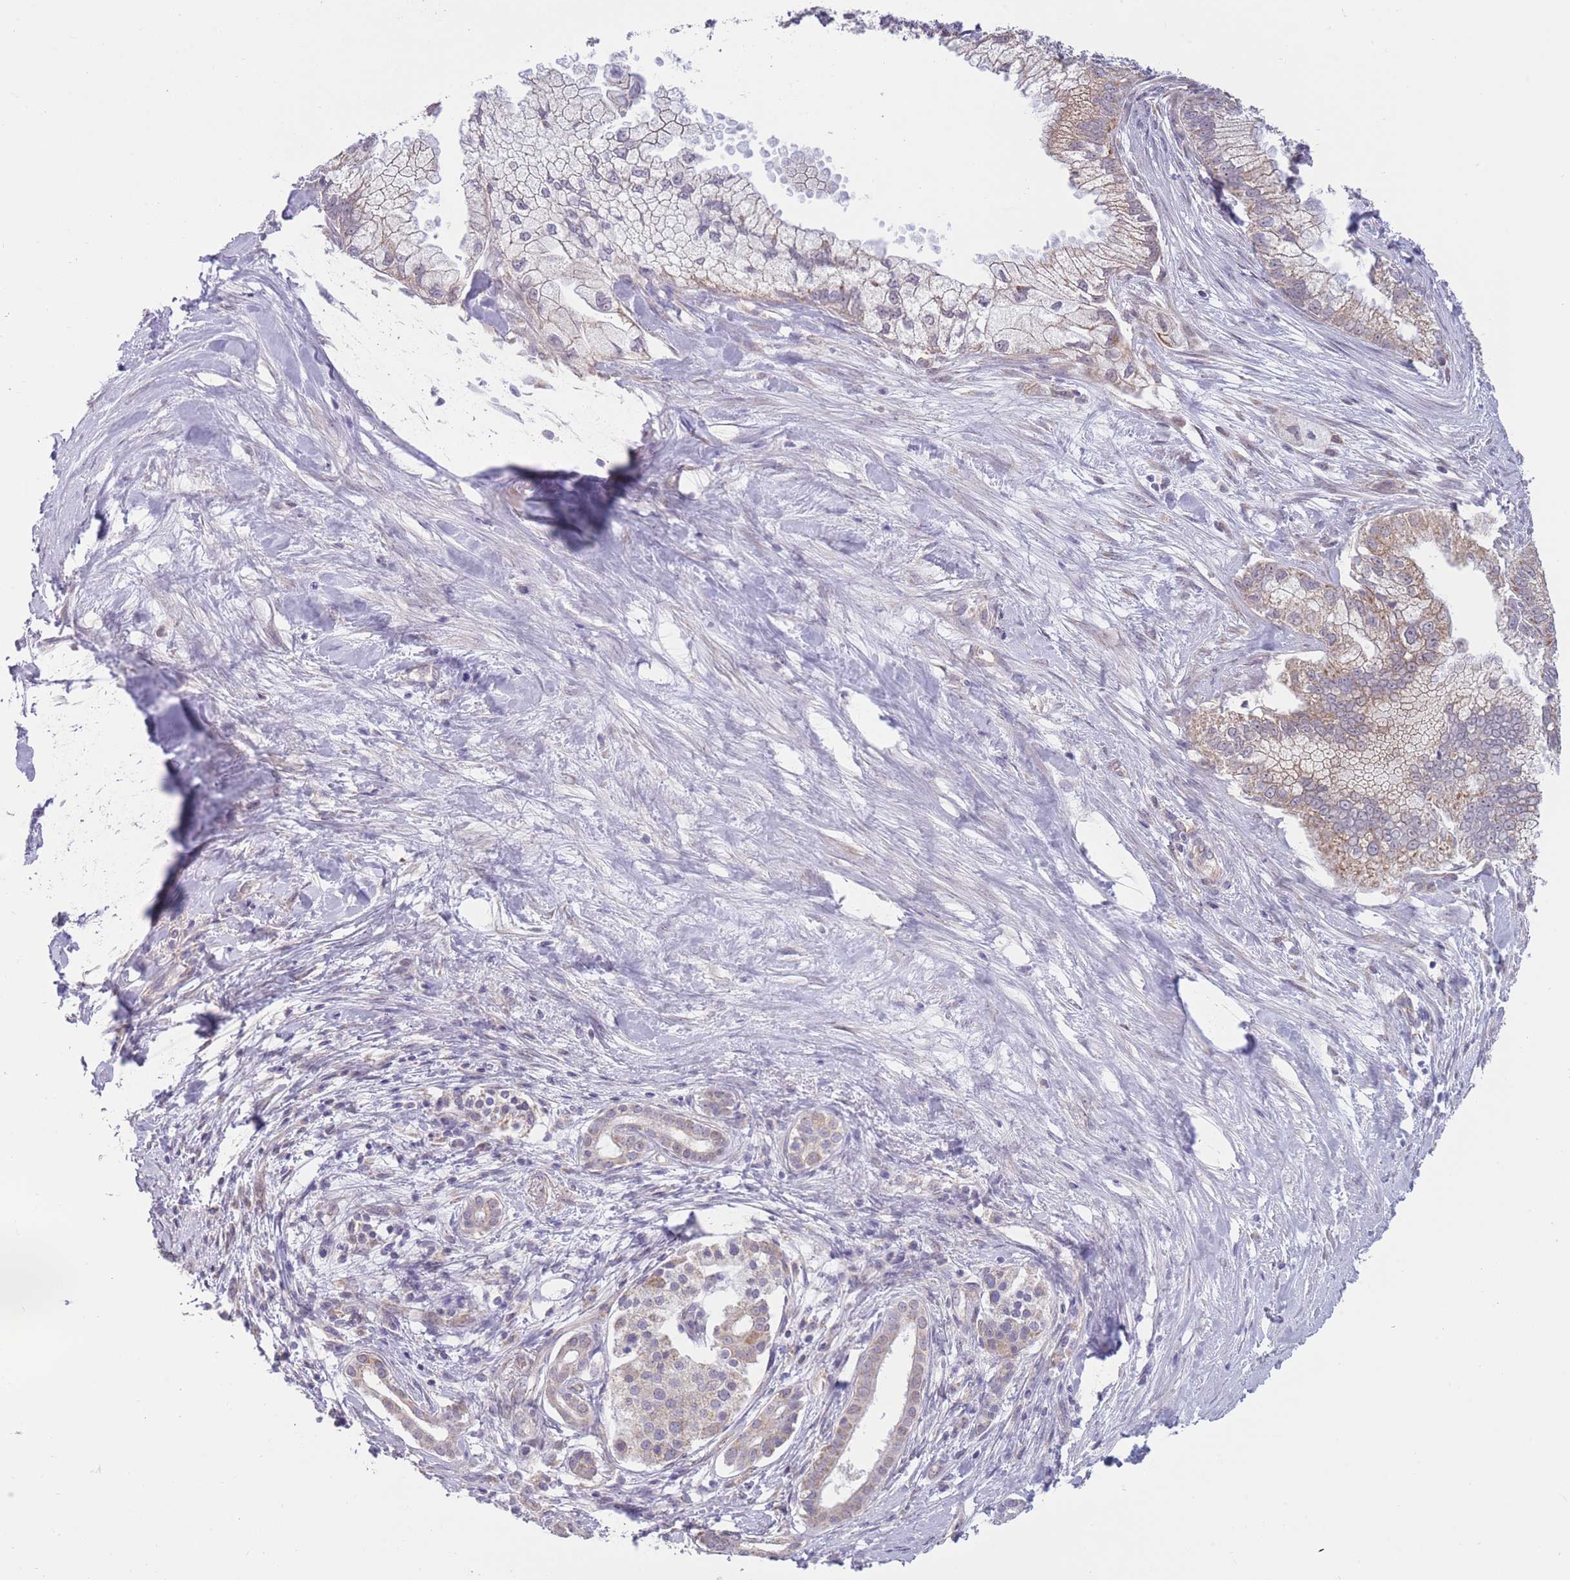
{"staining": {"intensity": "weak", "quantity": ">75%", "location": "cytoplasmic/membranous"}, "tissue": "pancreatic cancer", "cell_type": "Tumor cells", "image_type": "cancer", "snomed": [{"axis": "morphology", "description": "Adenocarcinoma, NOS"}, {"axis": "topography", "description": "Pancreas"}], "caption": "There is low levels of weak cytoplasmic/membranous expression in tumor cells of pancreatic adenocarcinoma, as demonstrated by immunohistochemical staining (brown color).", "gene": "MRPS18C", "patient": {"sex": "male", "age": 70}}